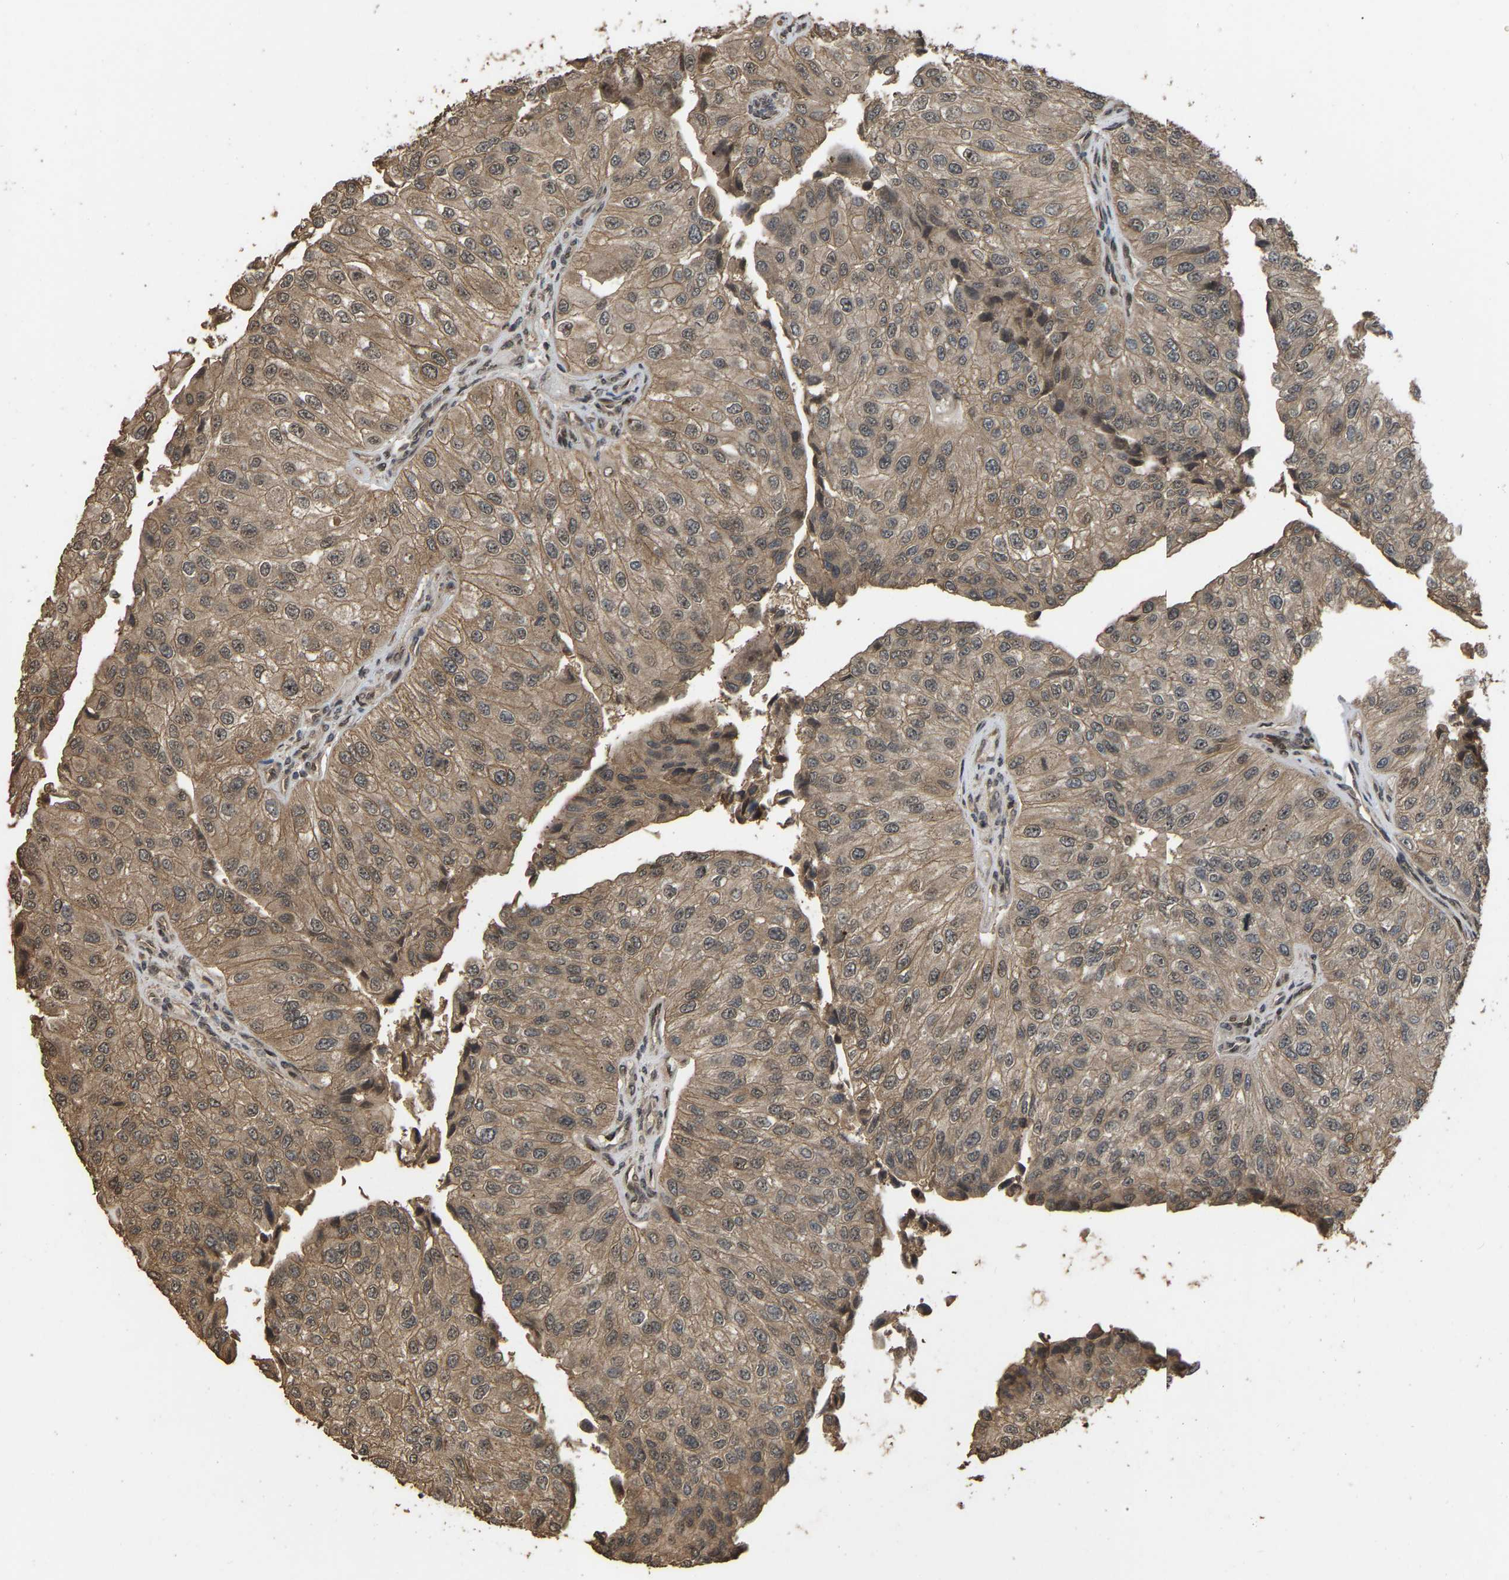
{"staining": {"intensity": "moderate", "quantity": ">75%", "location": "cytoplasmic/membranous"}, "tissue": "urothelial cancer", "cell_type": "Tumor cells", "image_type": "cancer", "snomed": [{"axis": "morphology", "description": "Urothelial carcinoma, High grade"}, {"axis": "topography", "description": "Kidney"}, {"axis": "topography", "description": "Urinary bladder"}], "caption": "A photomicrograph of human urothelial carcinoma (high-grade) stained for a protein exhibits moderate cytoplasmic/membranous brown staining in tumor cells.", "gene": "ARHGAP23", "patient": {"sex": "male", "age": 77}}